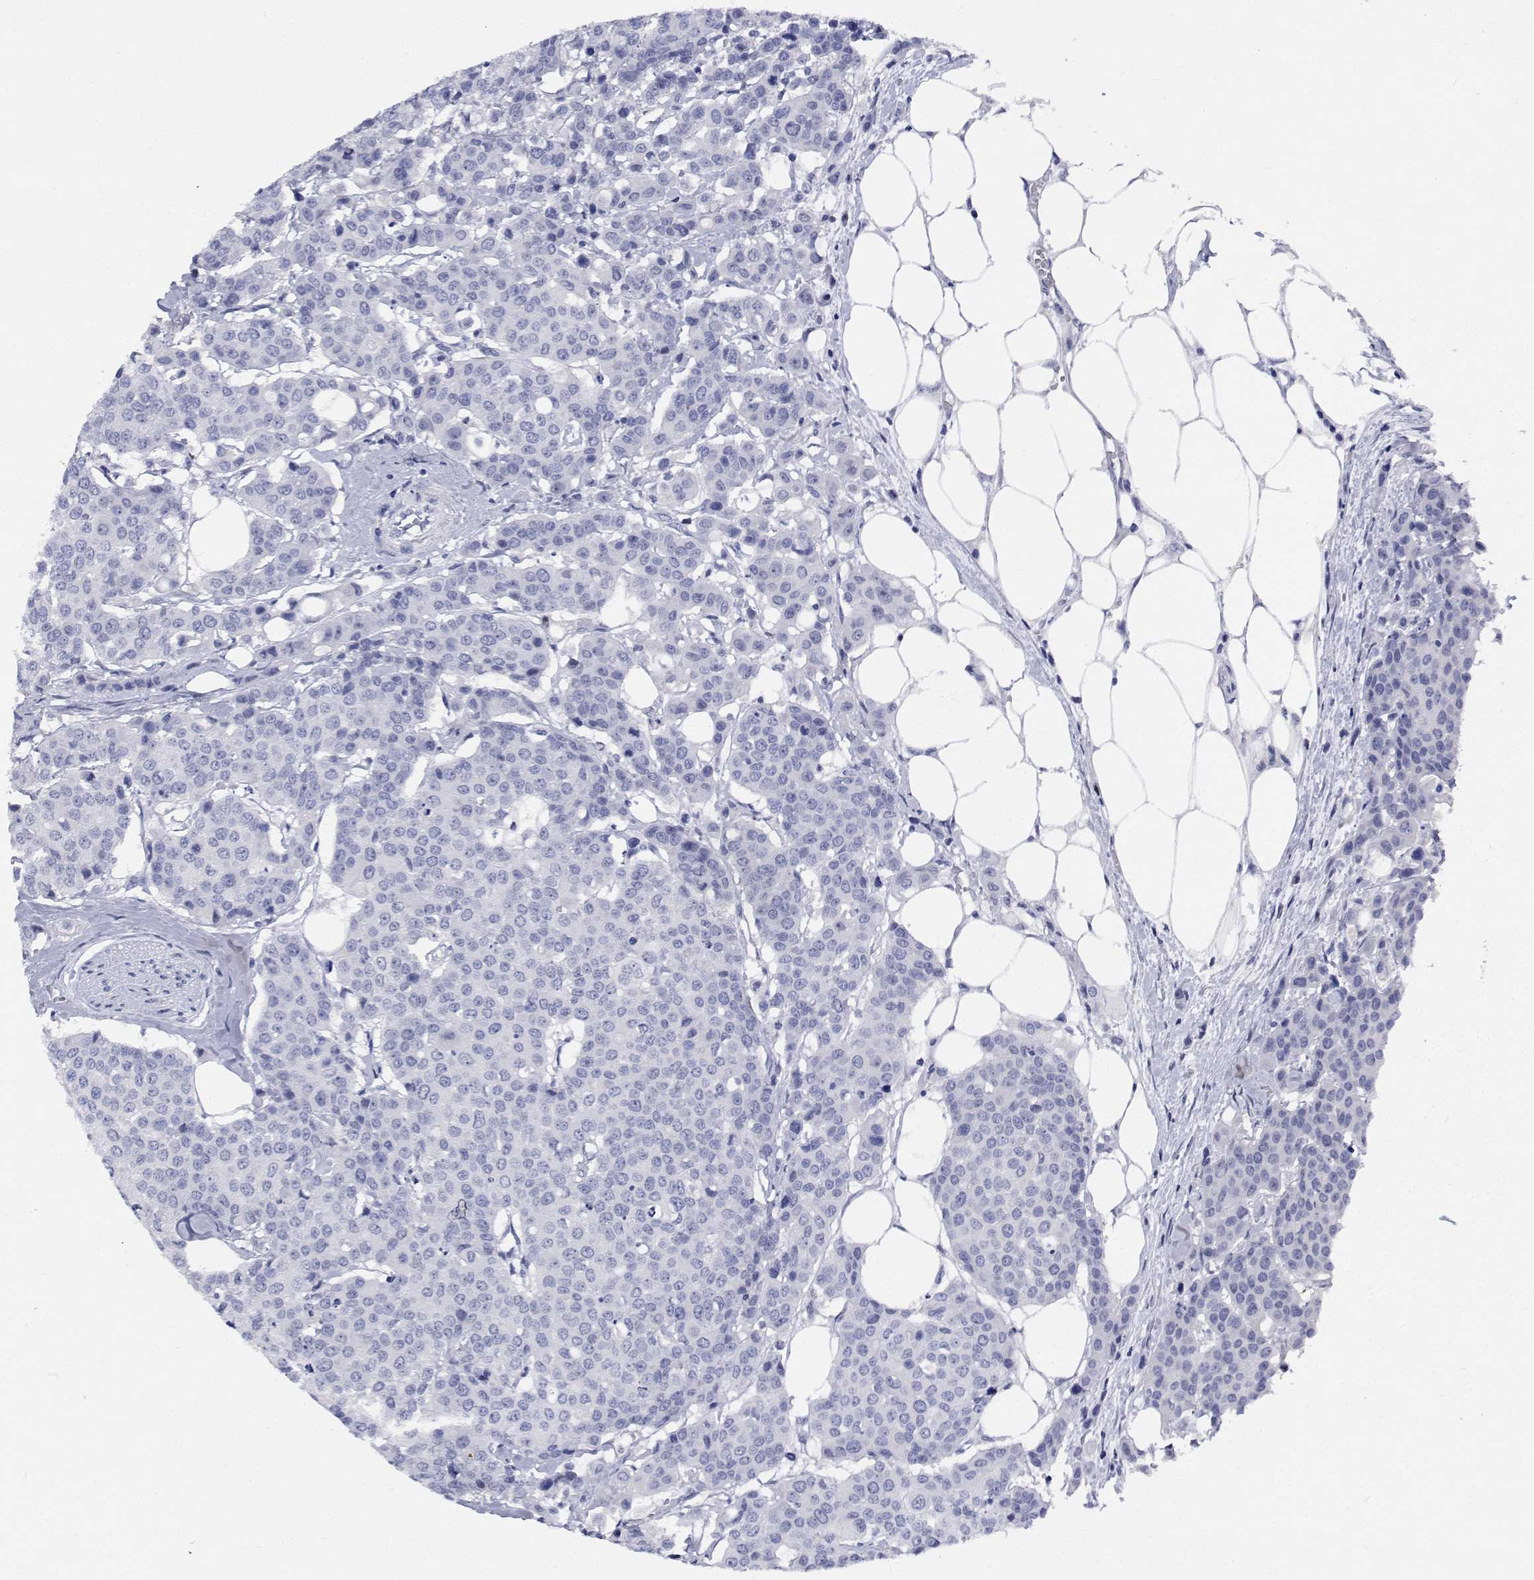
{"staining": {"intensity": "negative", "quantity": "none", "location": "none"}, "tissue": "carcinoid", "cell_type": "Tumor cells", "image_type": "cancer", "snomed": [{"axis": "morphology", "description": "Carcinoid, malignant, NOS"}, {"axis": "topography", "description": "Colon"}], "caption": "The image reveals no significant staining in tumor cells of carcinoid (malignant).", "gene": "PLXNA4", "patient": {"sex": "male", "age": 81}}